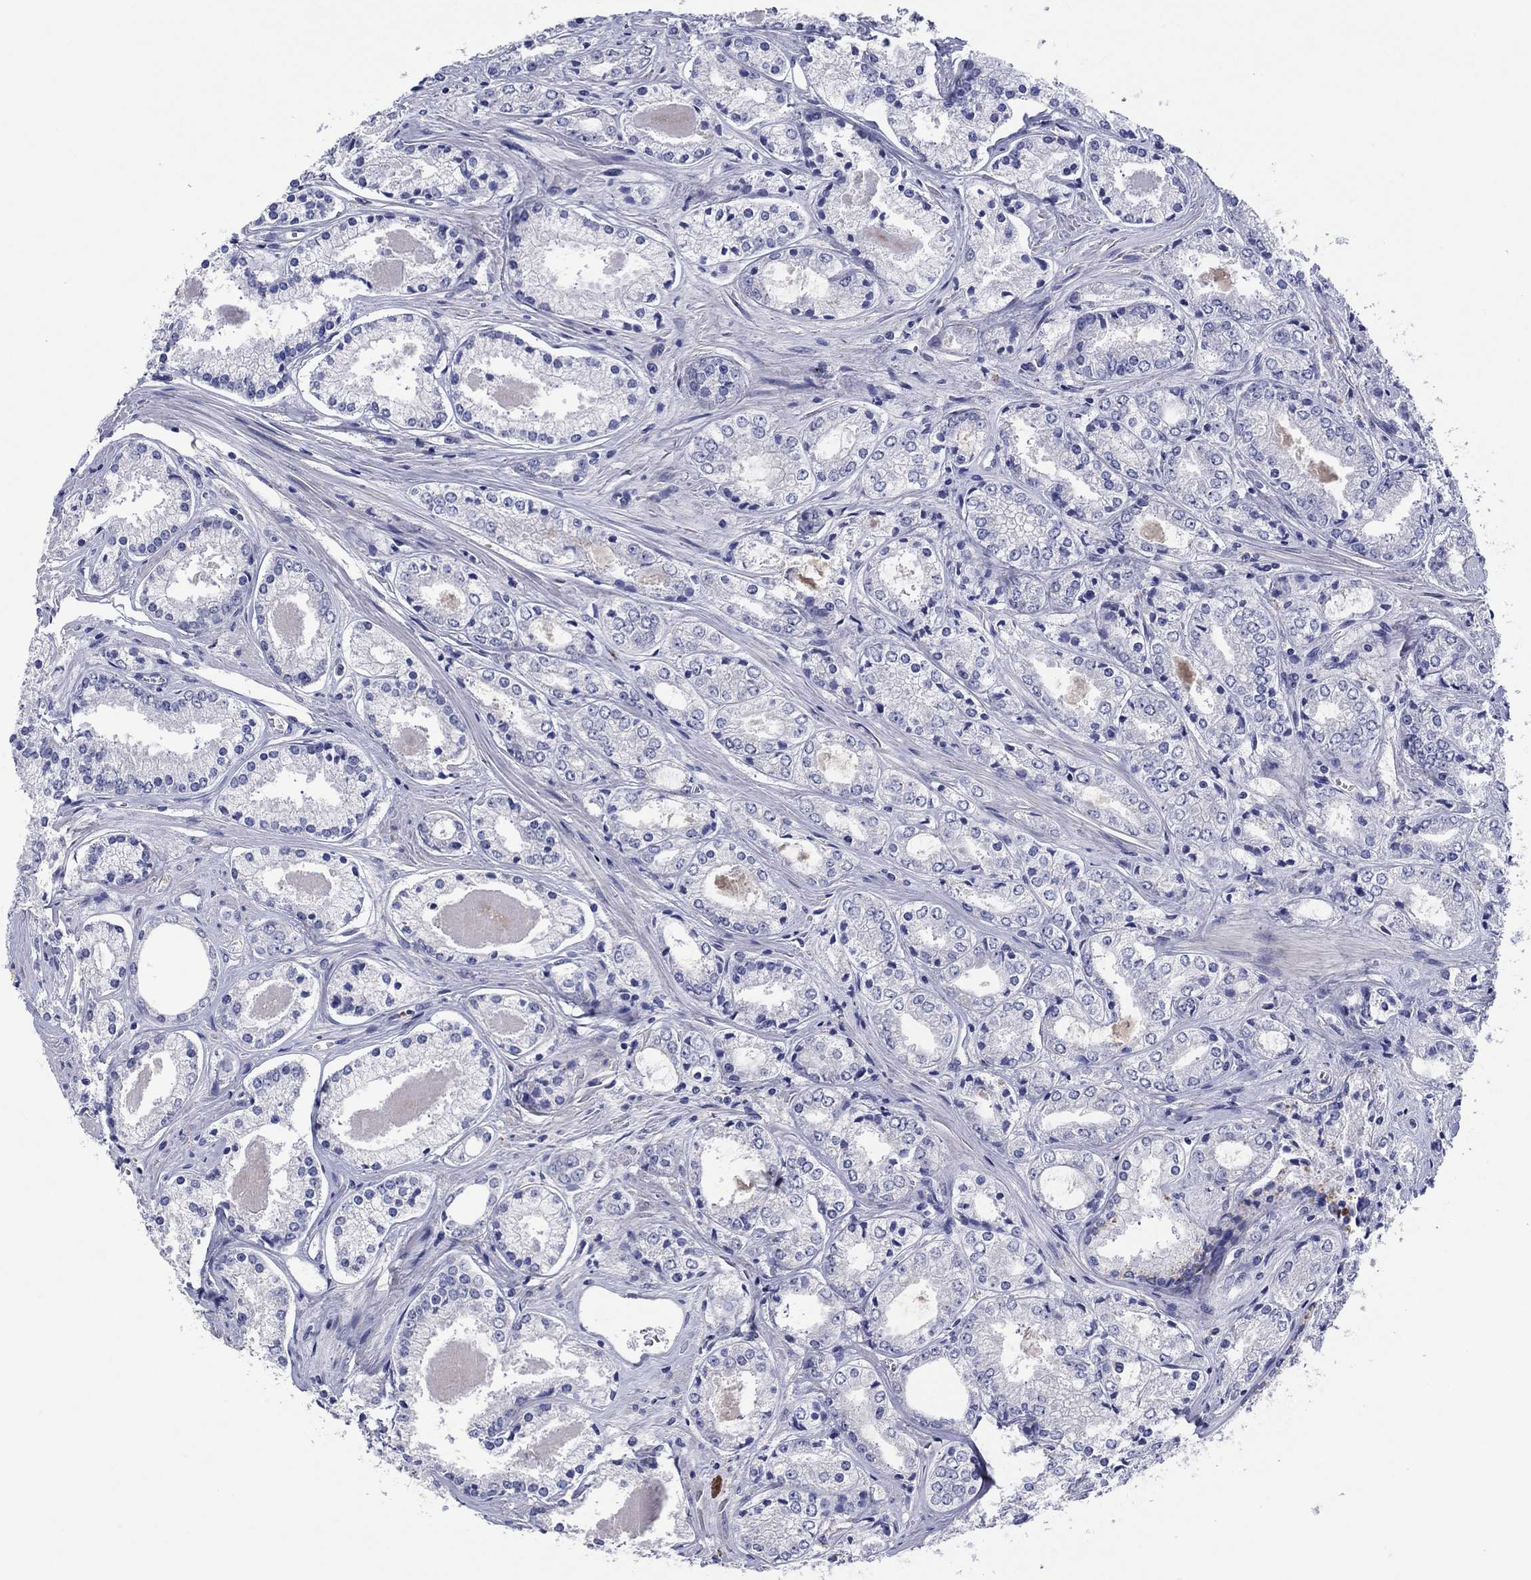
{"staining": {"intensity": "negative", "quantity": "none", "location": "none"}, "tissue": "prostate cancer", "cell_type": "Tumor cells", "image_type": "cancer", "snomed": [{"axis": "morphology", "description": "Adenocarcinoma, NOS"}, {"axis": "topography", "description": "Prostate"}], "caption": "There is no significant staining in tumor cells of prostate cancer.", "gene": "HDC", "patient": {"sex": "male", "age": 72}}